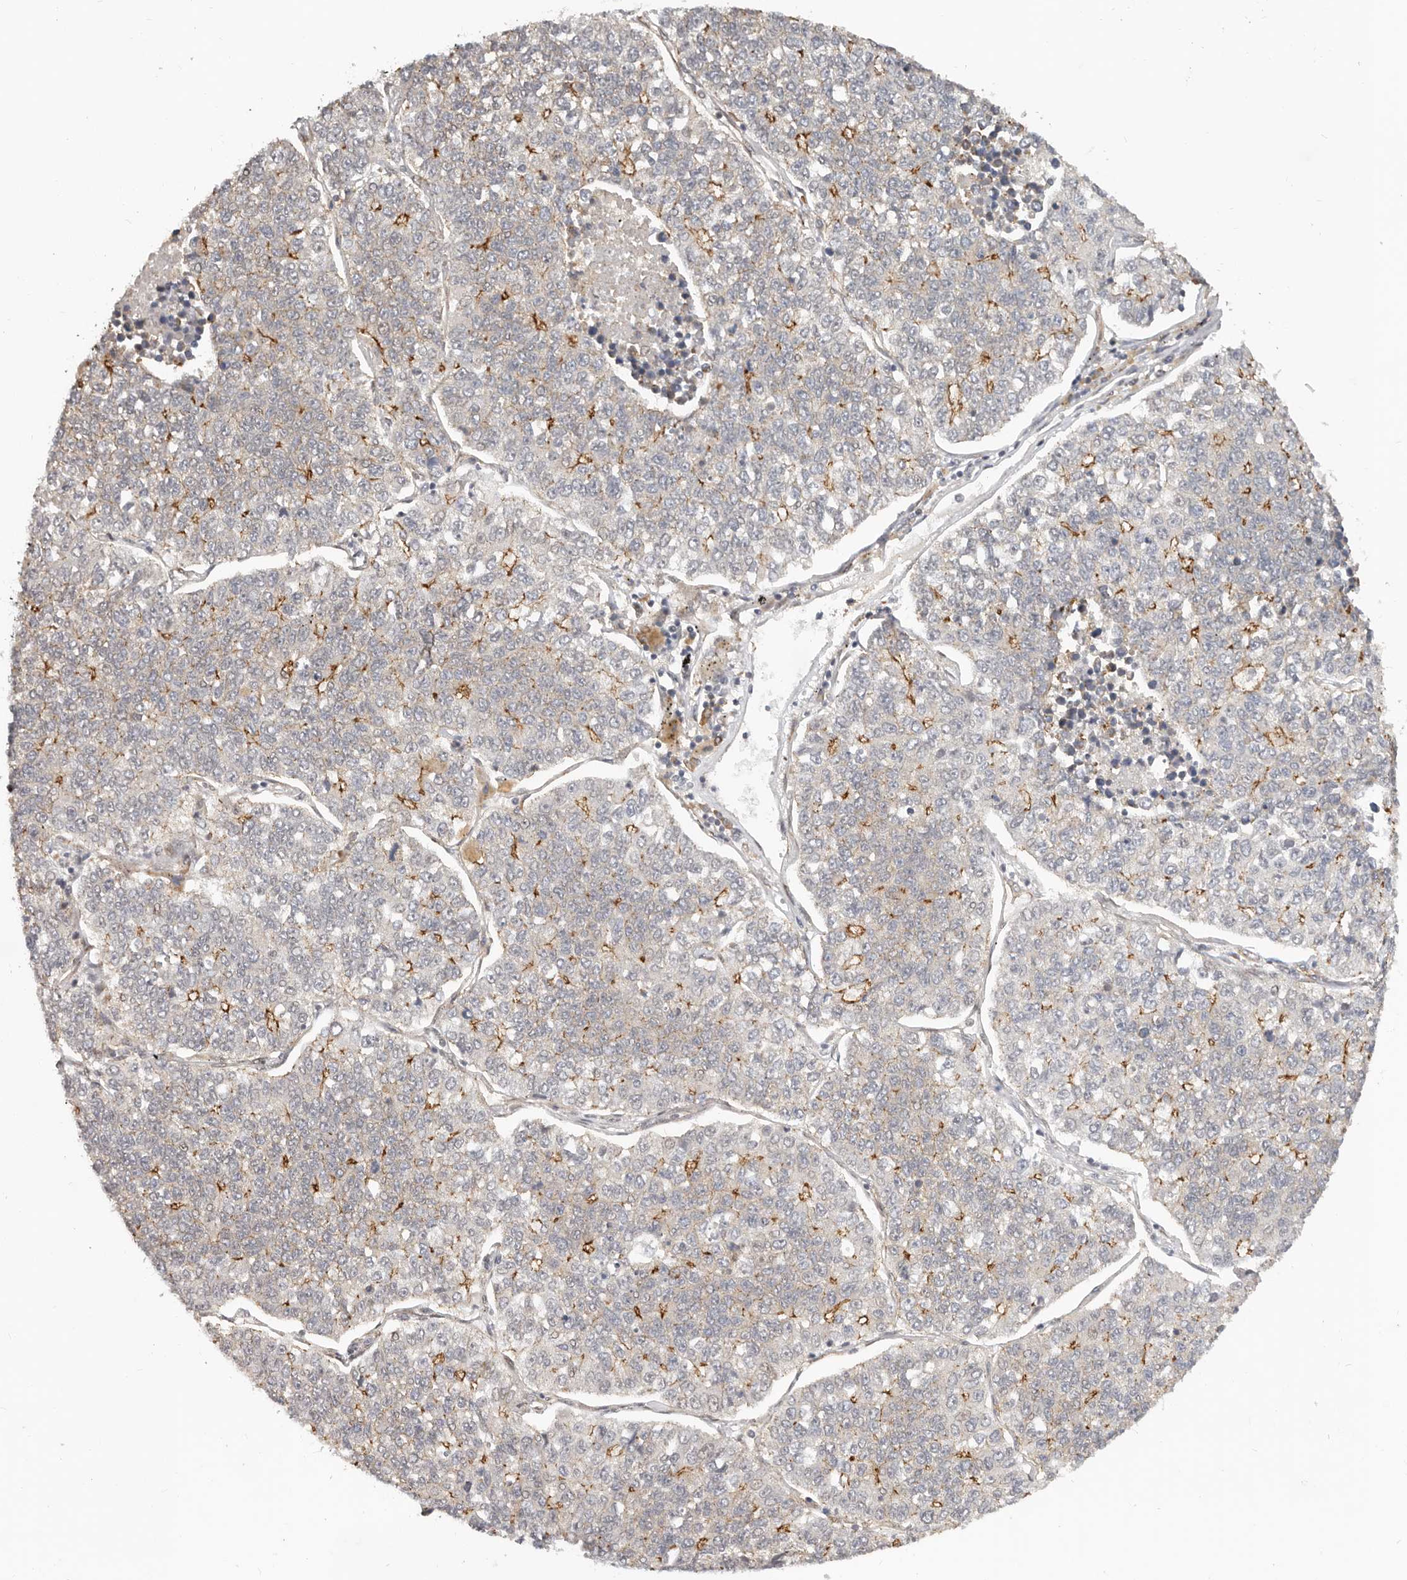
{"staining": {"intensity": "moderate", "quantity": "<25%", "location": "cytoplasmic/membranous"}, "tissue": "lung cancer", "cell_type": "Tumor cells", "image_type": "cancer", "snomed": [{"axis": "morphology", "description": "Adenocarcinoma, NOS"}, {"axis": "topography", "description": "Lung"}], "caption": "A photomicrograph of lung cancer (adenocarcinoma) stained for a protein demonstrates moderate cytoplasmic/membranous brown staining in tumor cells.", "gene": "USP49", "patient": {"sex": "male", "age": 49}}